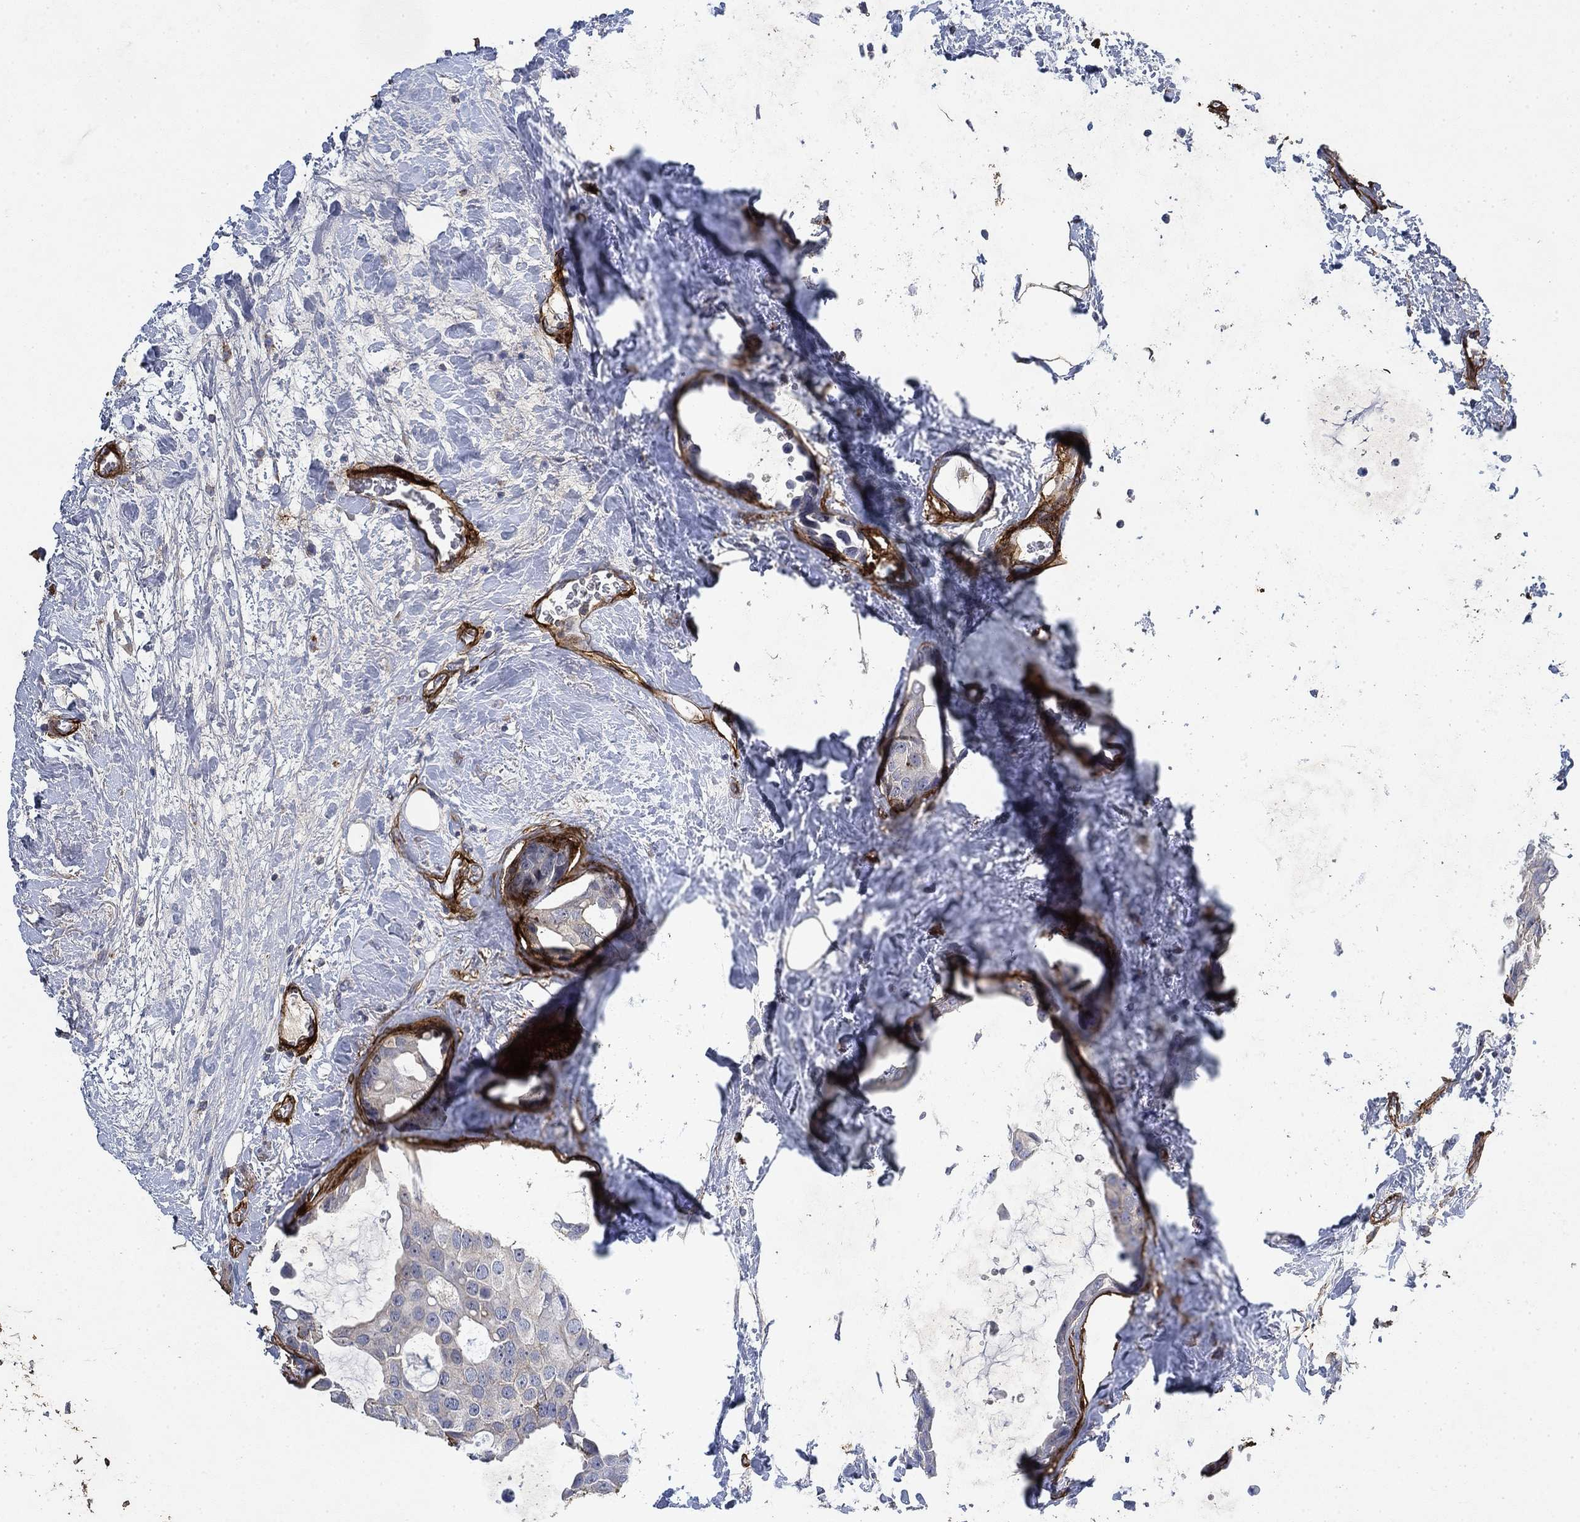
{"staining": {"intensity": "negative", "quantity": "none", "location": "none"}, "tissue": "breast cancer", "cell_type": "Tumor cells", "image_type": "cancer", "snomed": [{"axis": "morphology", "description": "Duct carcinoma"}, {"axis": "topography", "description": "Breast"}], "caption": "IHC micrograph of neoplastic tissue: breast cancer stained with DAB (3,3'-diaminobenzidine) reveals no significant protein expression in tumor cells.", "gene": "COL4A2", "patient": {"sex": "female", "age": 45}}